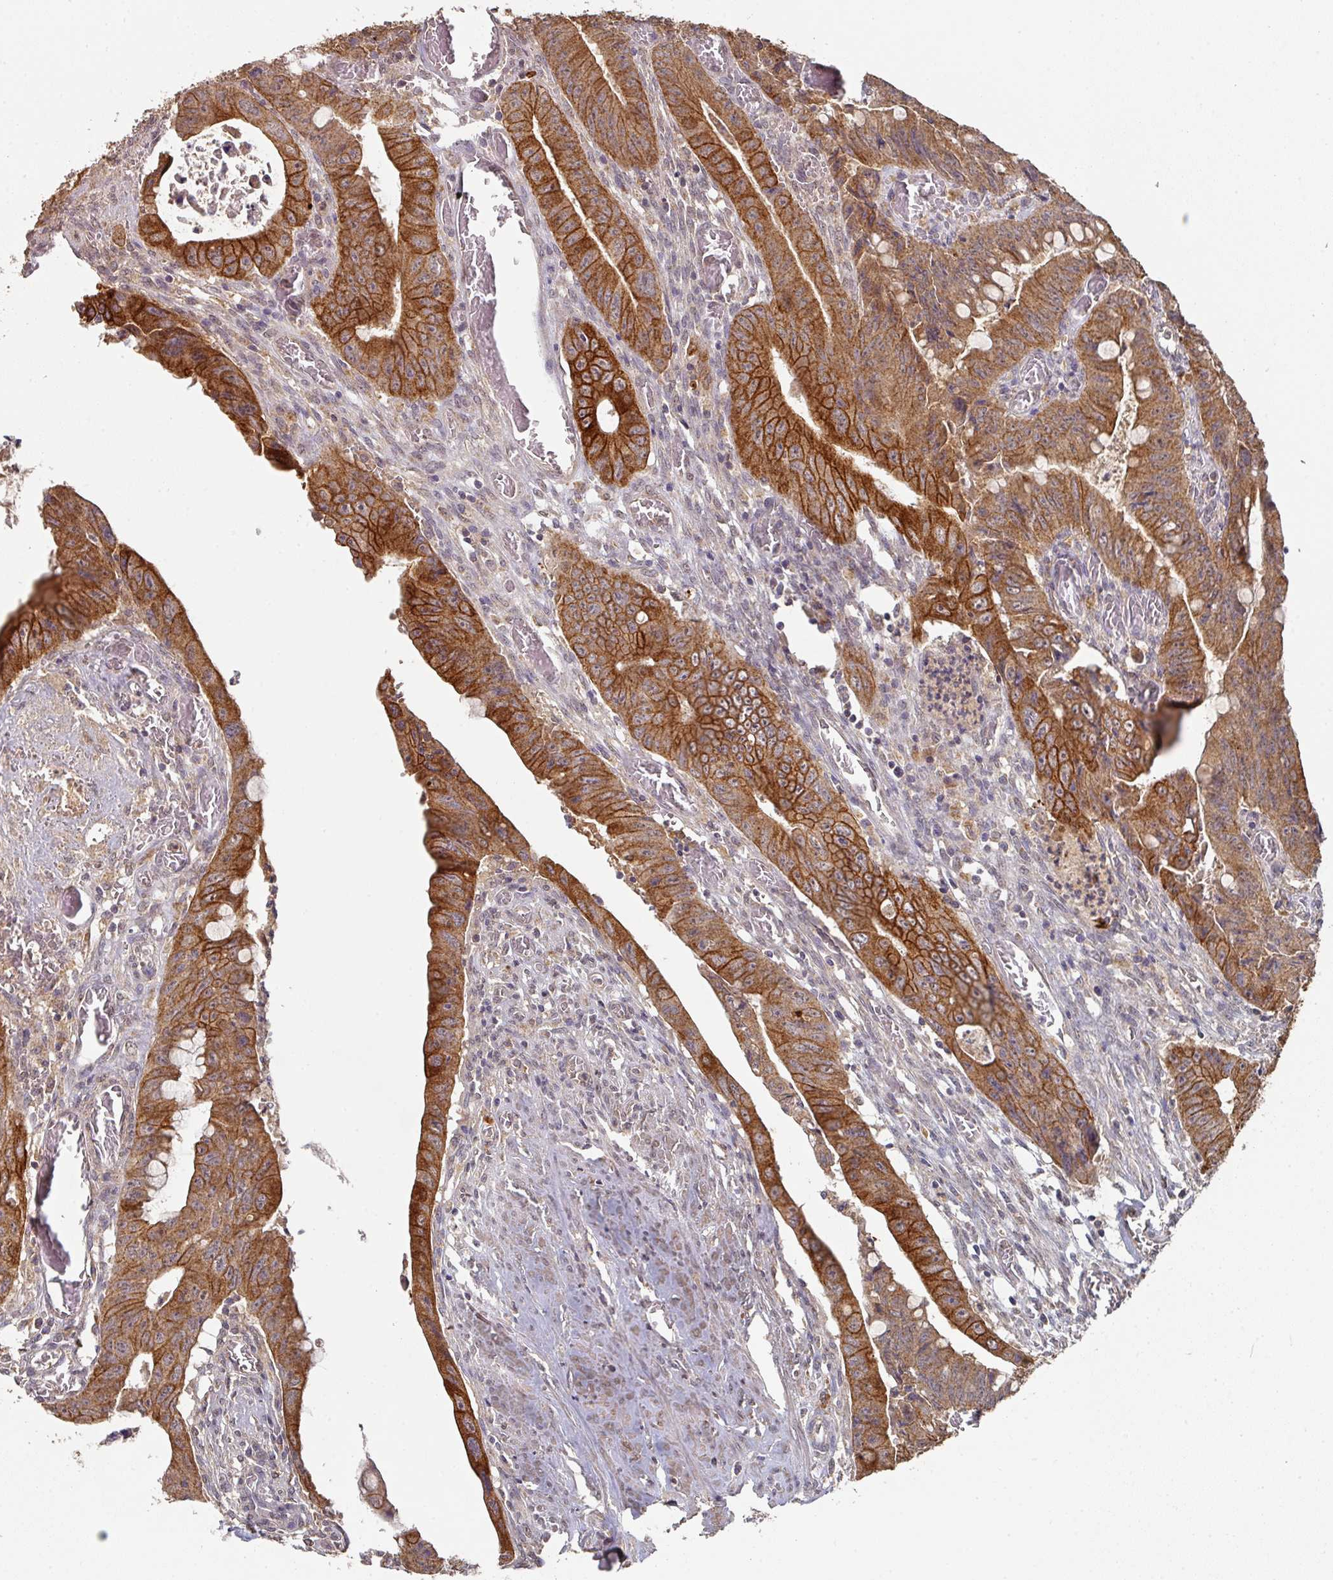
{"staining": {"intensity": "strong", "quantity": ">75%", "location": "cytoplasmic/membranous"}, "tissue": "colorectal cancer", "cell_type": "Tumor cells", "image_type": "cancer", "snomed": [{"axis": "morphology", "description": "Adenocarcinoma, NOS"}, {"axis": "topography", "description": "Rectum"}], "caption": "Immunohistochemistry (IHC) histopathology image of colorectal cancer (adenocarcinoma) stained for a protein (brown), which exhibits high levels of strong cytoplasmic/membranous positivity in about >75% of tumor cells.", "gene": "EXTL3", "patient": {"sex": "male", "age": 78}}